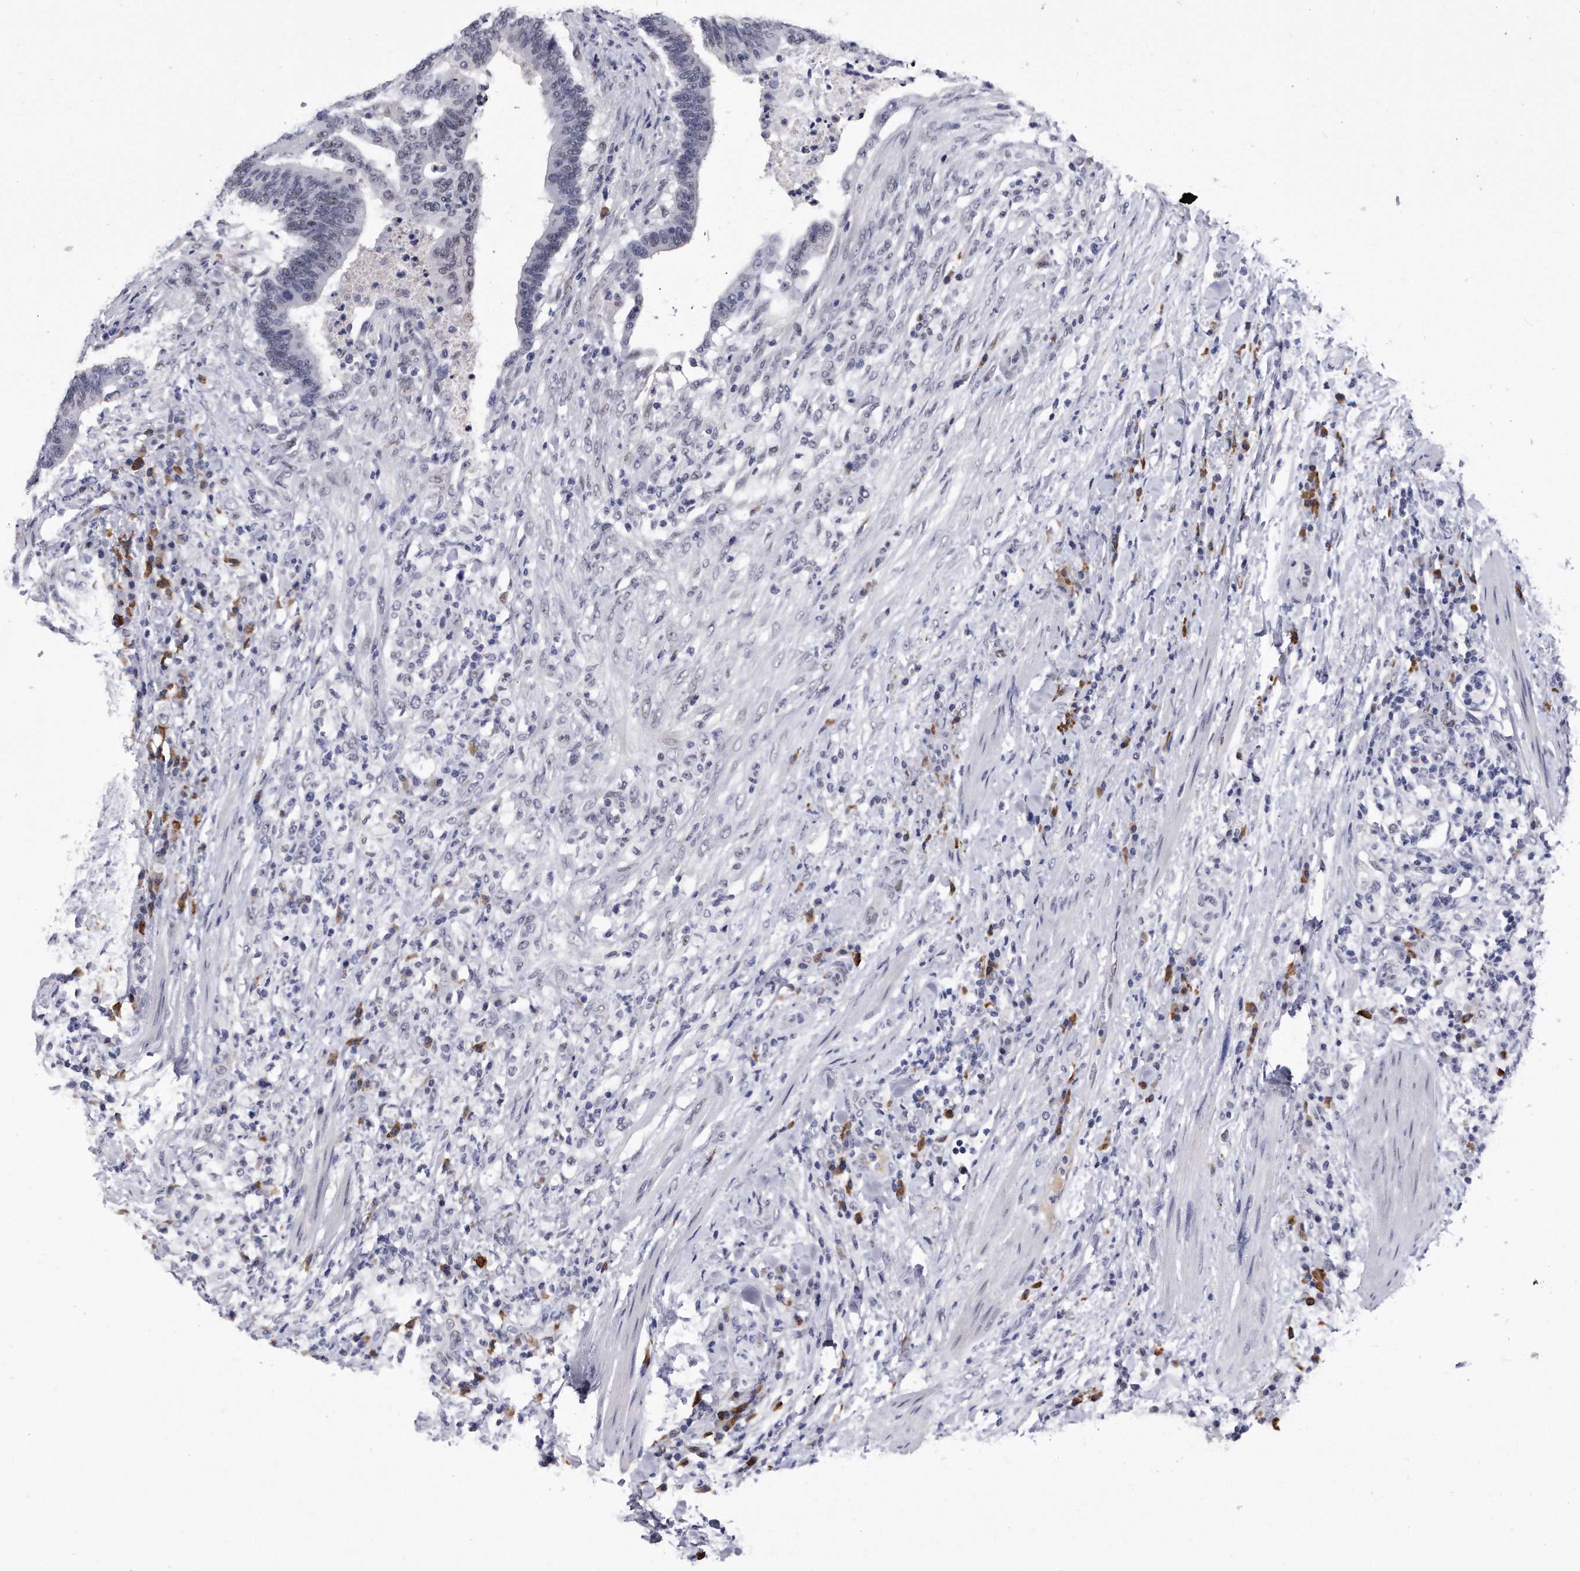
{"staining": {"intensity": "negative", "quantity": "none", "location": "none"}, "tissue": "colorectal cancer", "cell_type": "Tumor cells", "image_type": "cancer", "snomed": [{"axis": "morphology", "description": "Adenocarcinoma, NOS"}, {"axis": "topography", "description": "Colon"}], "caption": "Tumor cells show no significant positivity in adenocarcinoma (colorectal).", "gene": "KCTD8", "patient": {"sex": "female", "age": 66}}